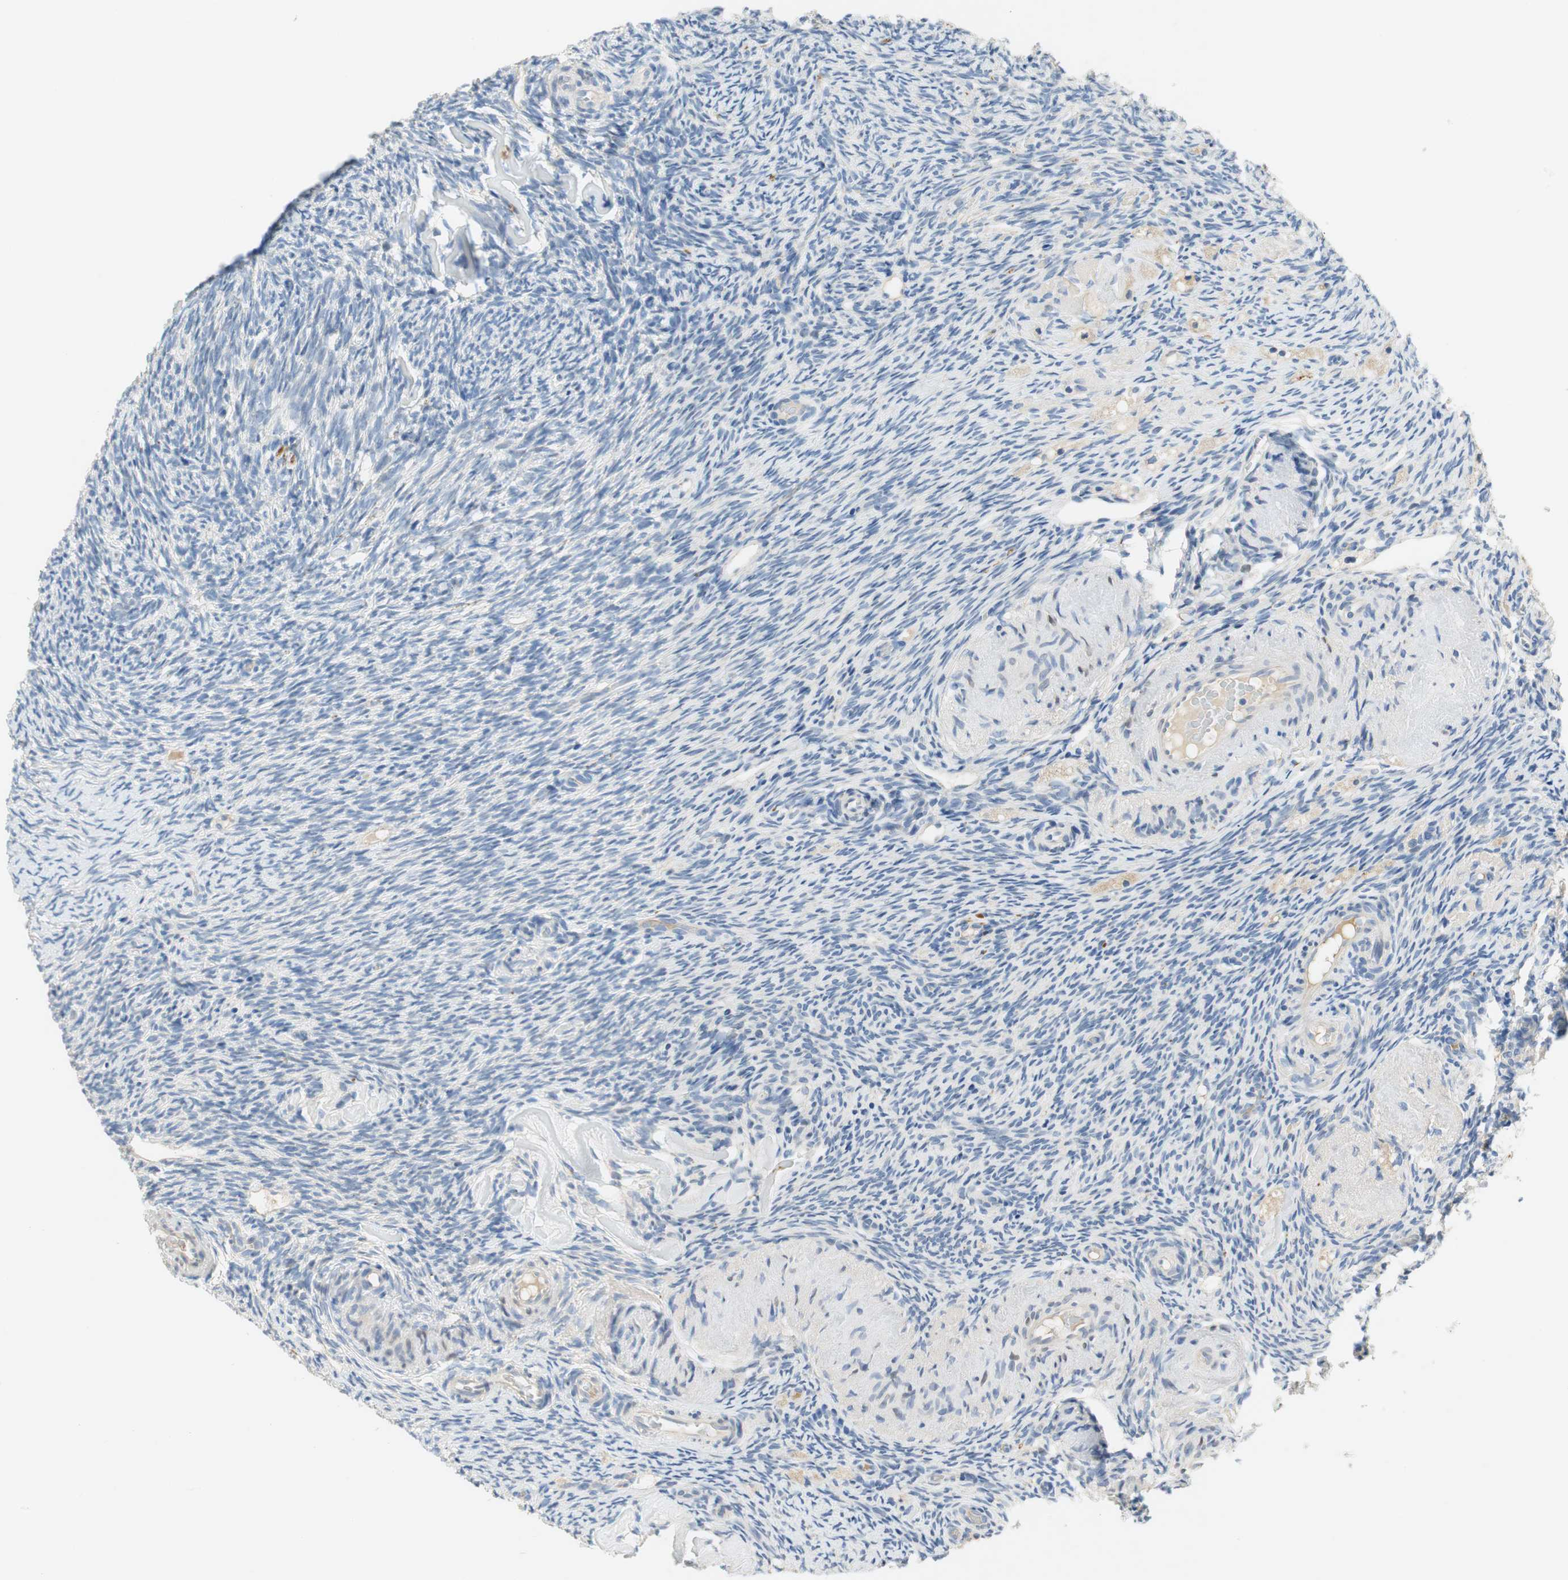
{"staining": {"intensity": "negative", "quantity": "none", "location": "none"}, "tissue": "ovary", "cell_type": "Ovarian stroma cells", "image_type": "normal", "snomed": [{"axis": "morphology", "description": "Normal tissue, NOS"}, {"axis": "topography", "description": "Ovary"}], "caption": "Immunohistochemistry image of benign ovary stained for a protein (brown), which demonstrates no expression in ovarian stroma cells. (Brightfield microscopy of DAB immunohistochemistry (IHC) at high magnification).", "gene": "CCM2L", "patient": {"sex": "female", "age": 60}}